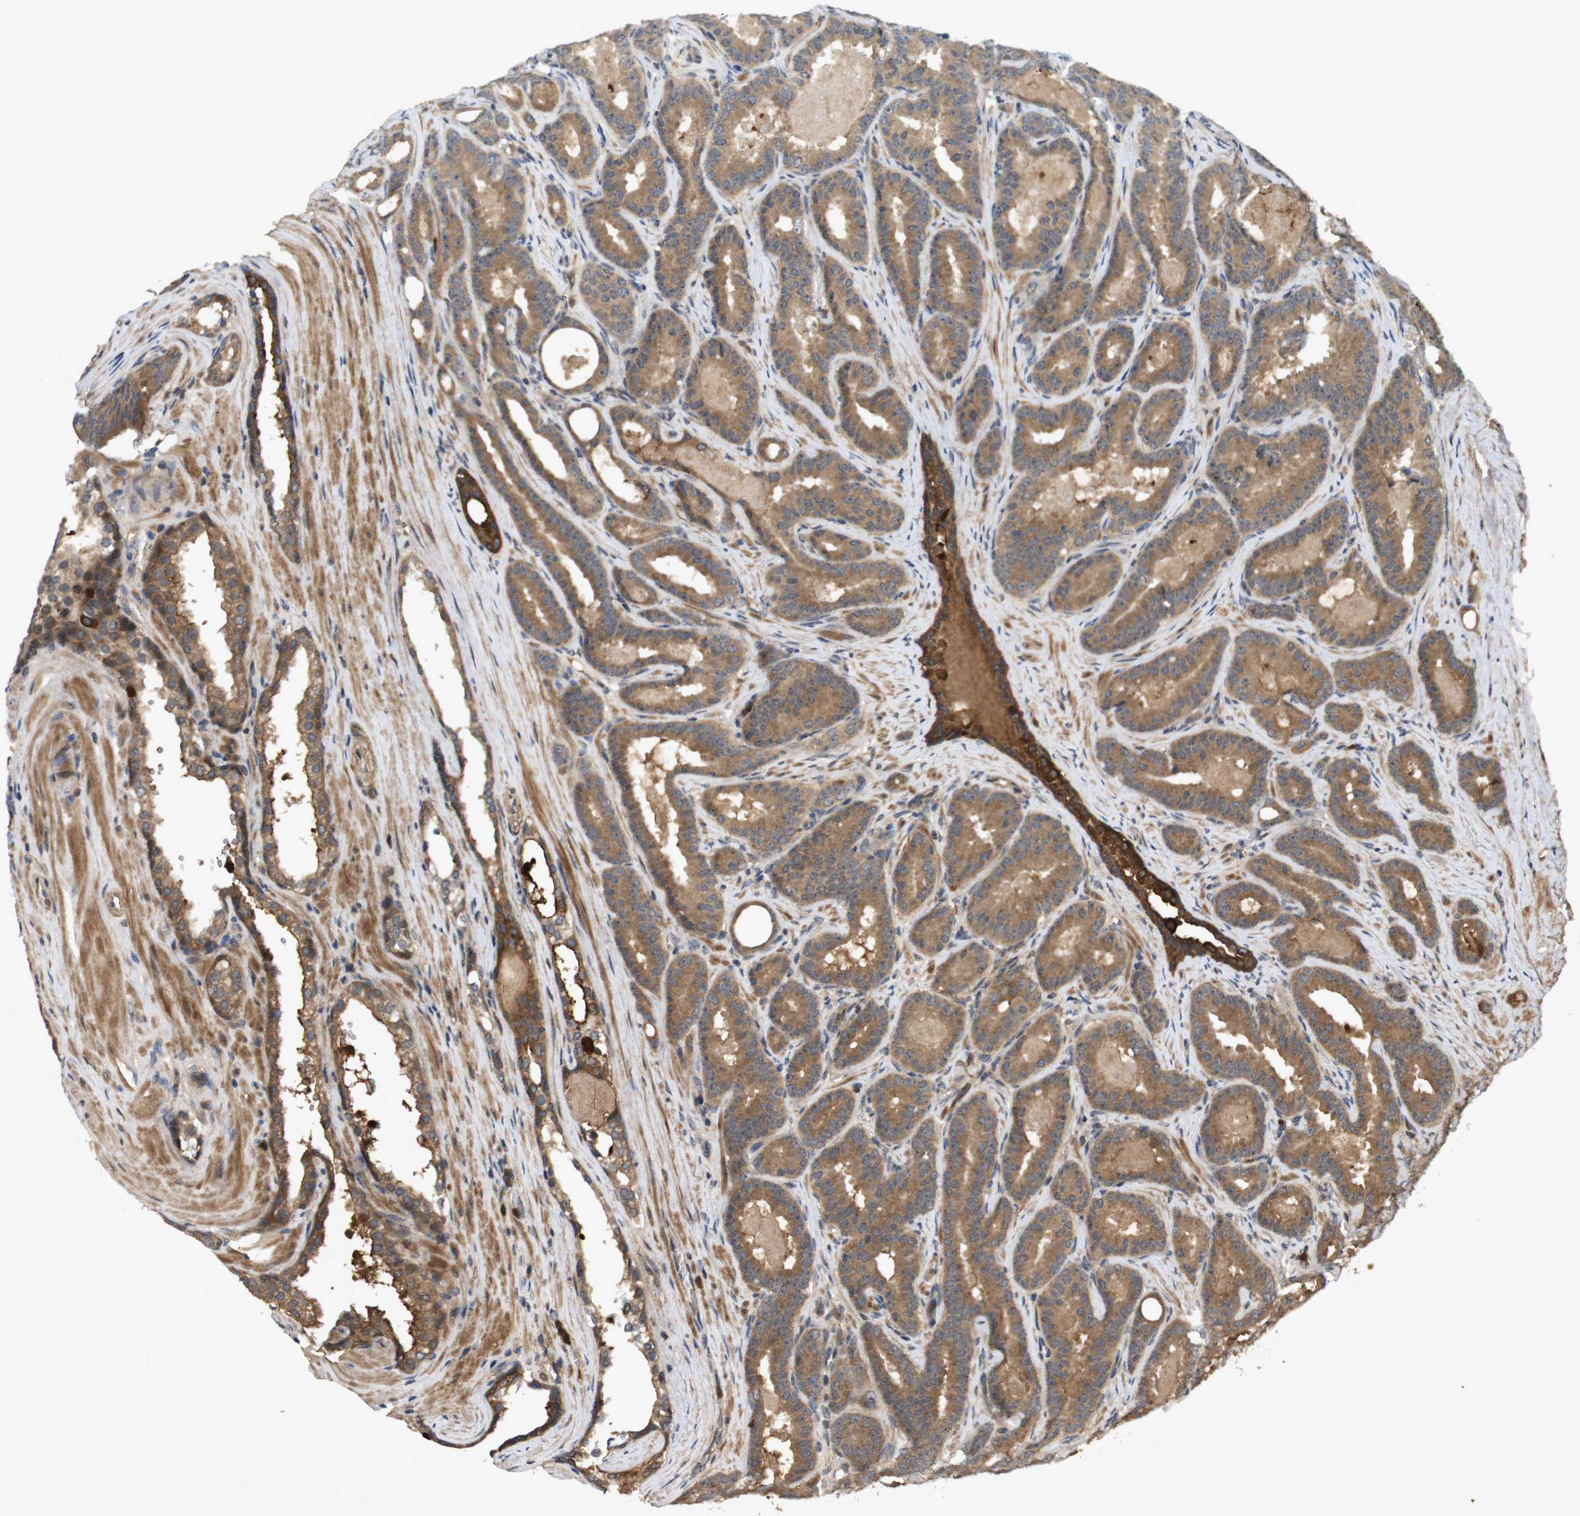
{"staining": {"intensity": "moderate", "quantity": ">75%", "location": "cytoplasmic/membranous"}, "tissue": "prostate cancer", "cell_type": "Tumor cells", "image_type": "cancer", "snomed": [{"axis": "morphology", "description": "Adenocarcinoma, High grade"}, {"axis": "topography", "description": "Prostate"}], "caption": "DAB (3,3'-diaminobenzidine) immunohistochemical staining of human prostate cancer exhibits moderate cytoplasmic/membranous protein positivity in approximately >75% of tumor cells.", "gene": "NFKBIE", "patient": {"sex": "male", "age": 60}}